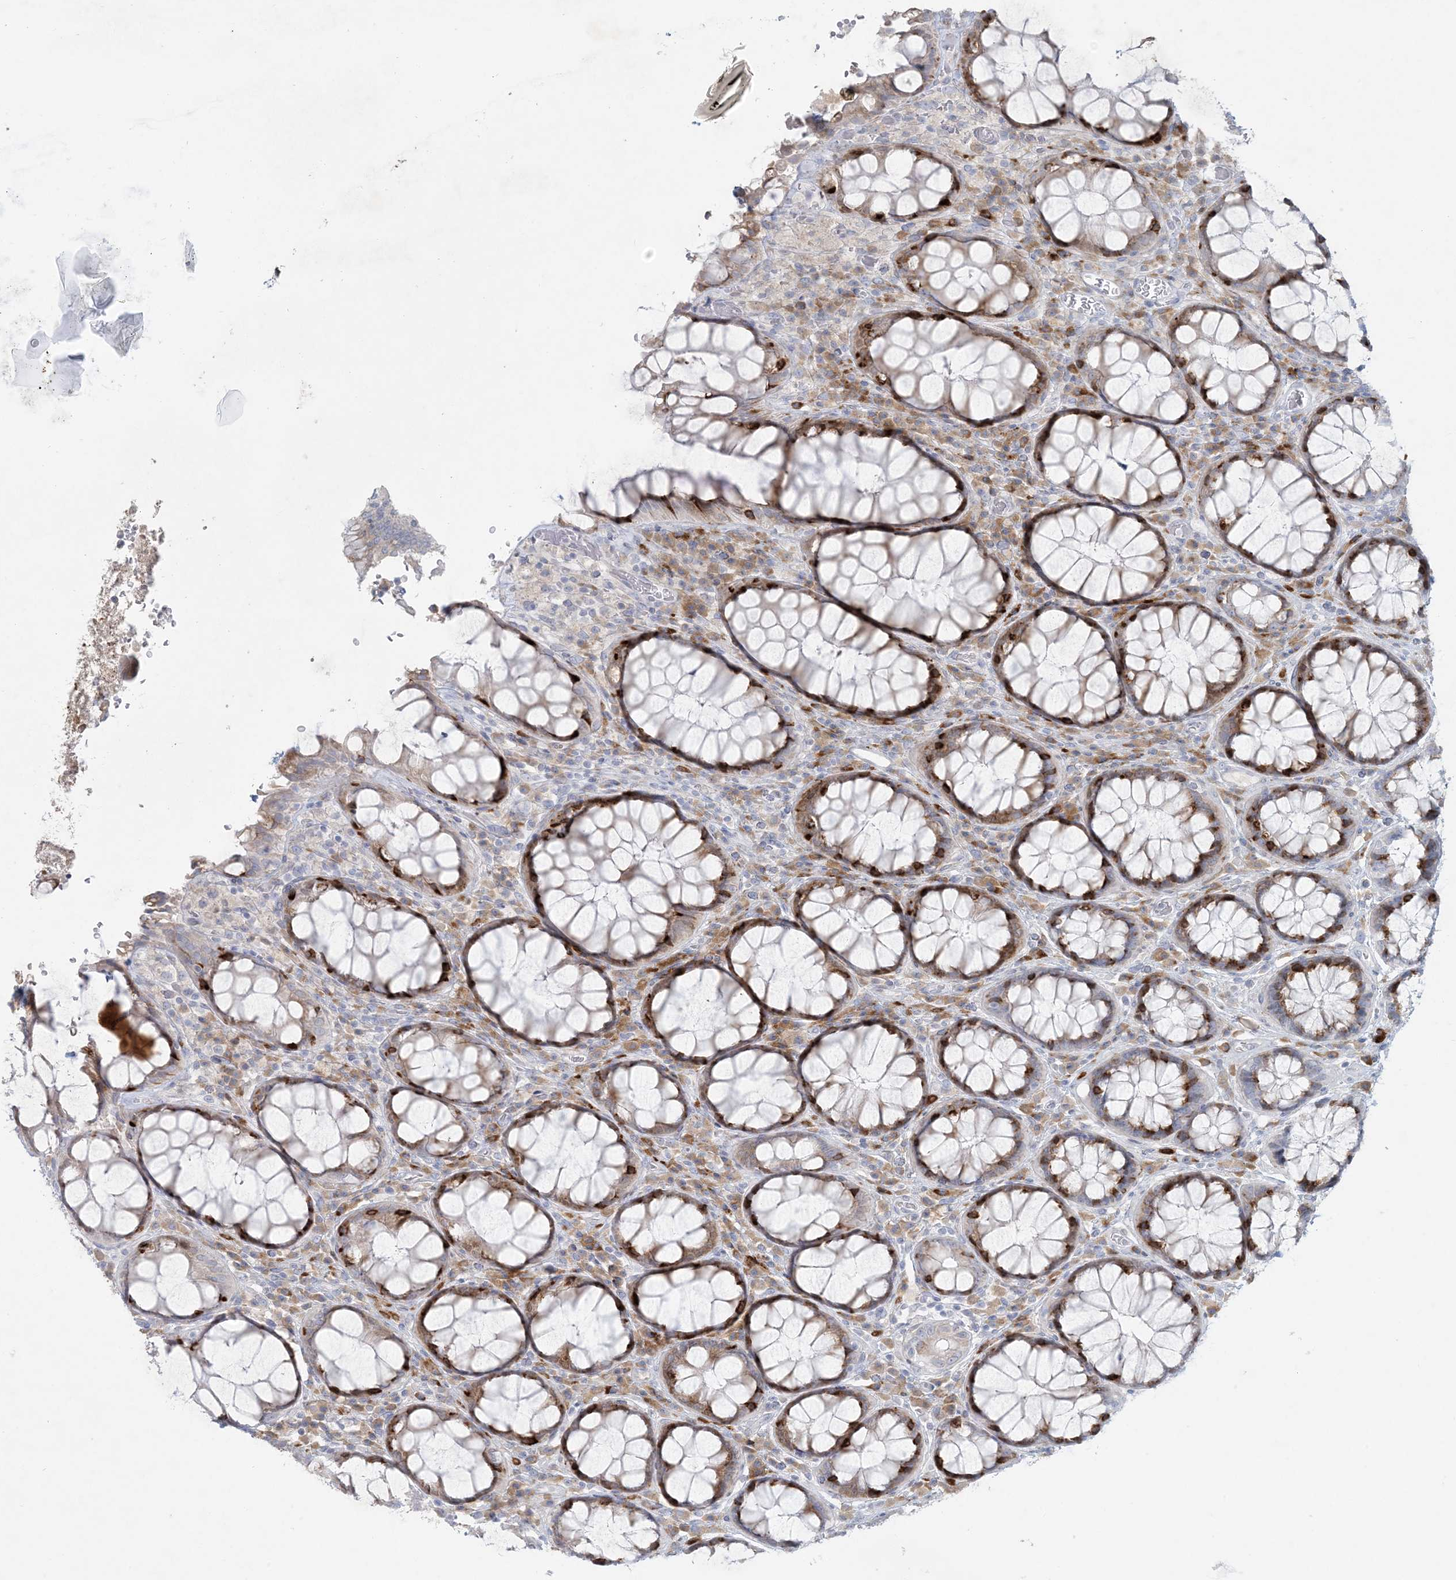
{"staining": {"intensity": "moderate", "quantity": "25%-75%", "location": "cytoplasmic/membranous"}, "tissue": "rectum", "cell_type": "Glandular cells", "image_type": "normal", "snomed": [{"axis": "morphology", "description": "Normal tissue, NOS"}, {"axis": "topography", "description": "Rectum"}], "caption": "Immunohistochemistry (DAB (3,3'-diaminobenzidine)) staining of normal rectum demonstrates moderate cytoplasmic/membranous protein expression in about 25%-75% of glandular cells.", "gene": "ZNF385D", "patient": {"sex": "male", "age": 64}}